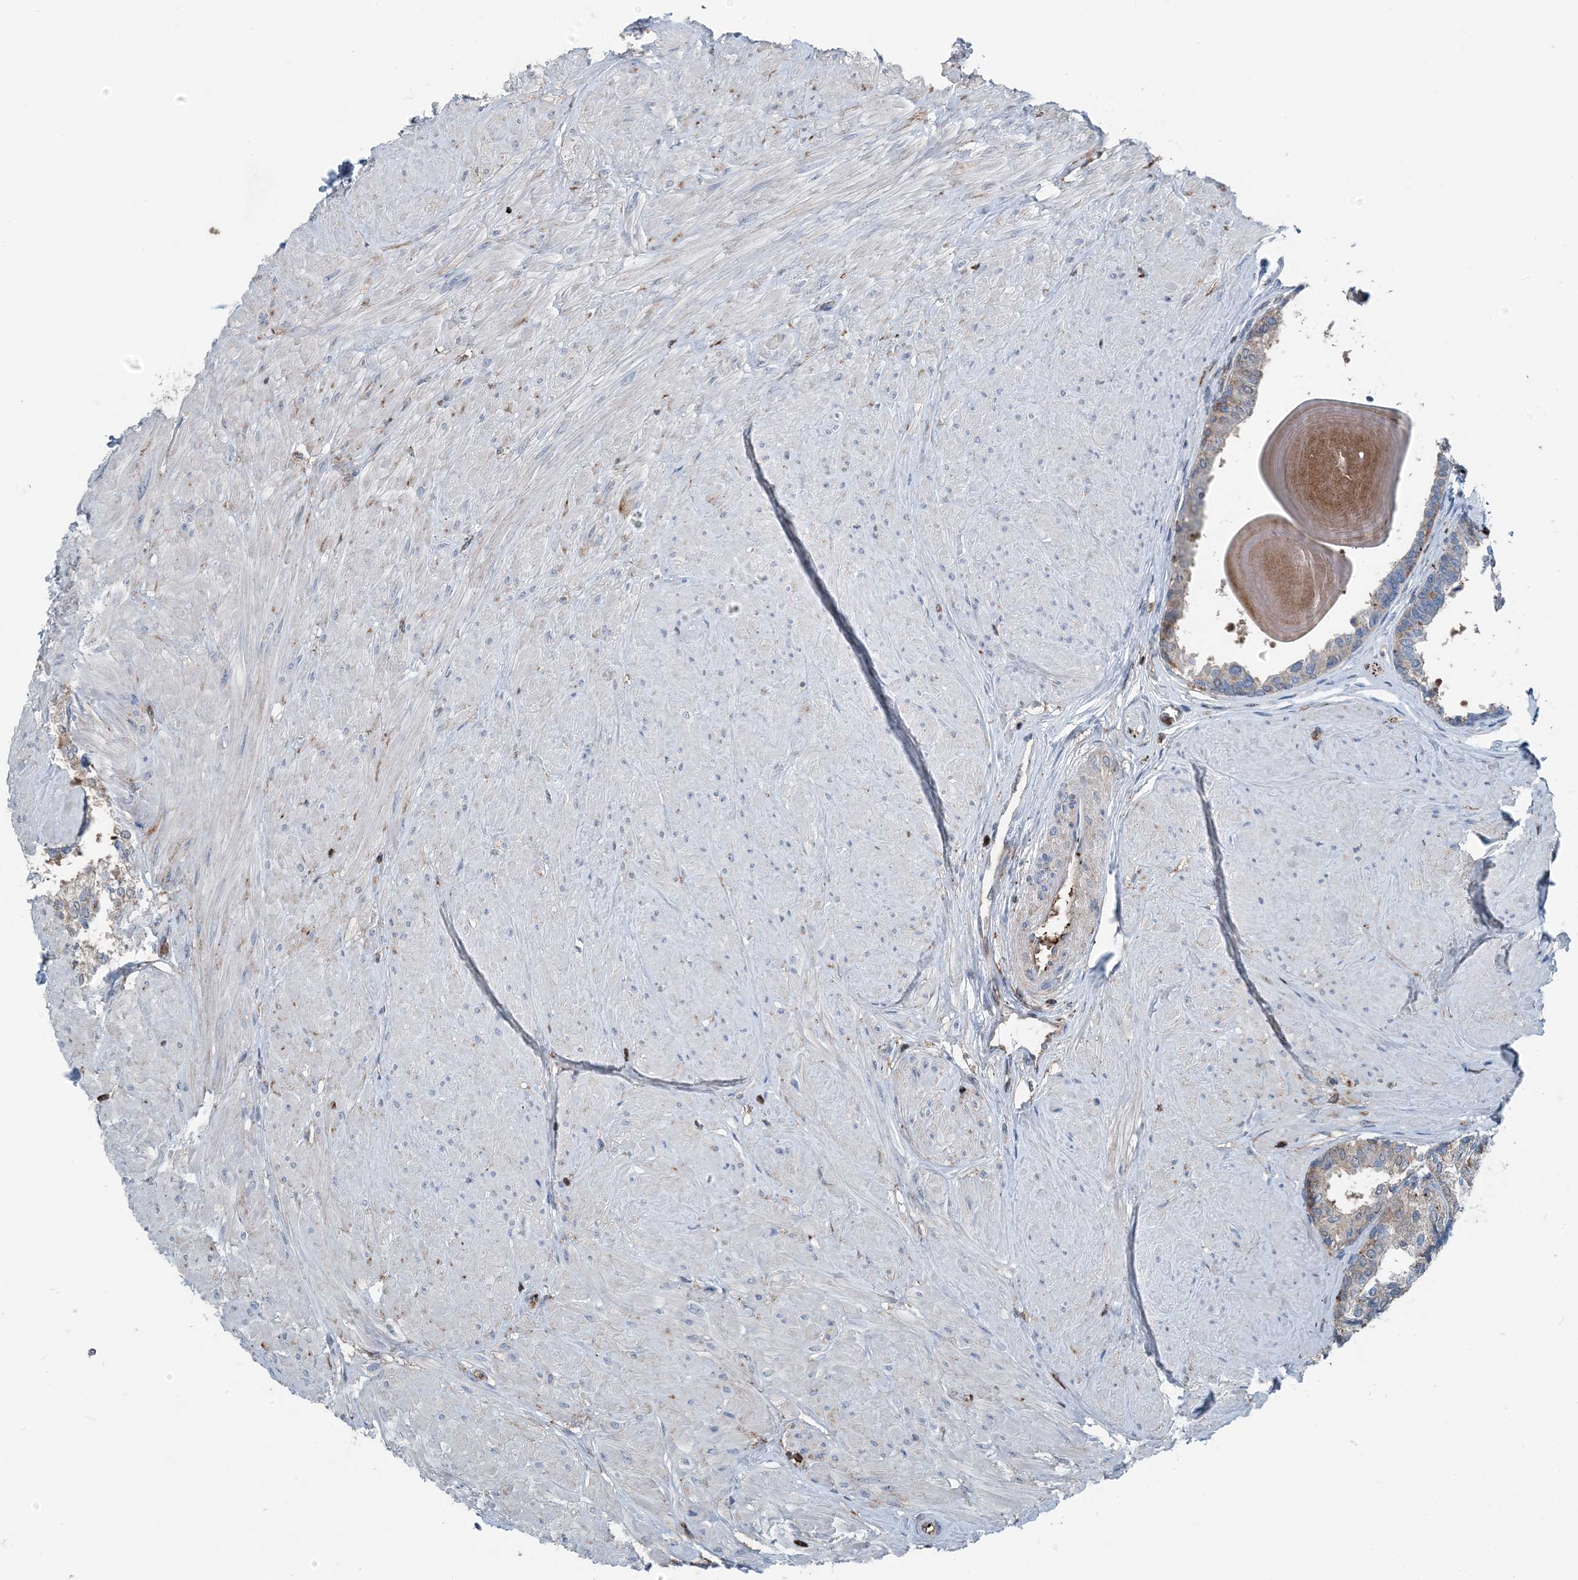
{"staining": {"intensity": "moderate", "quantity": "25%-75%", "location": "cytoplasmic/membranous"}, "tissue": "prostate", "cell_type": "Glandular cells", "image_type": "normal", "snomed": [{"axis": "morphology", "description": "Normal tissue, NOS"}, {"axis": "topography", "description": "Prostate"}], "caption": "Brown immunohistochemical staining in unremarkable prostate reveals moderate cytoplasmic/membranous positivity in approximately 25%-75% of glandular cells.", "gene": "CFL1", "patient": {"sex": "male", "age": 48}}